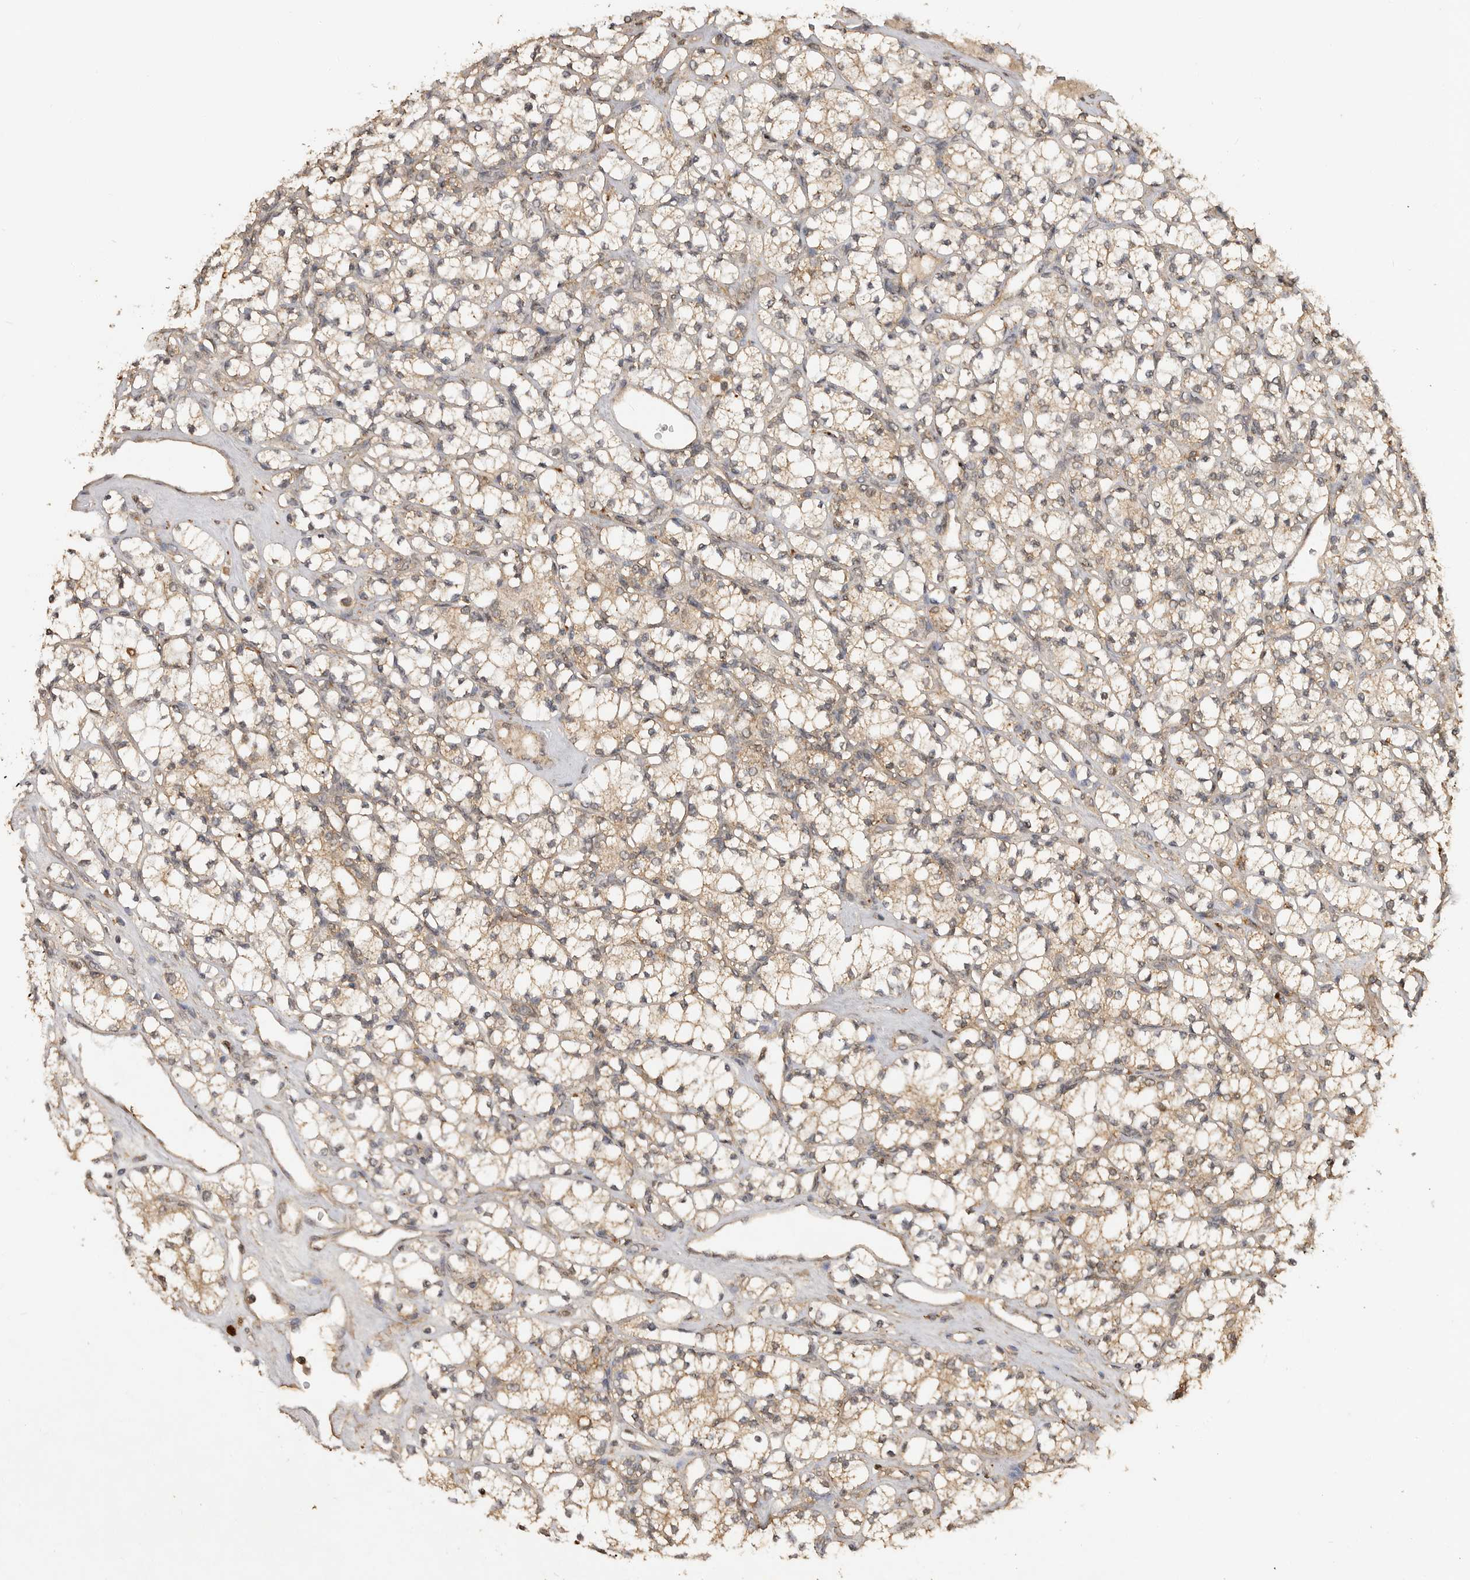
{"staining": {"intensity": "weak", "quantity": ">75%", "location": "cytoplasmic/membranous"}, "tissue": "renal cancer", "cell_type": "Tumor cells", "image_type": "cancer", "snomed": [{"axis": "morphology", "description": "Adenocarcinoma, NOS"}, {"axis": "topography", "description": "Kidney"}], "caption": "The immunohistochemical stain labels weak cytoplasmic/membranous positivity in tumor cells of renal cancer (adenocarcinoma) tissue.", "gene": "ICOSLG", "patient": {"sex": "male", "age": 77}}